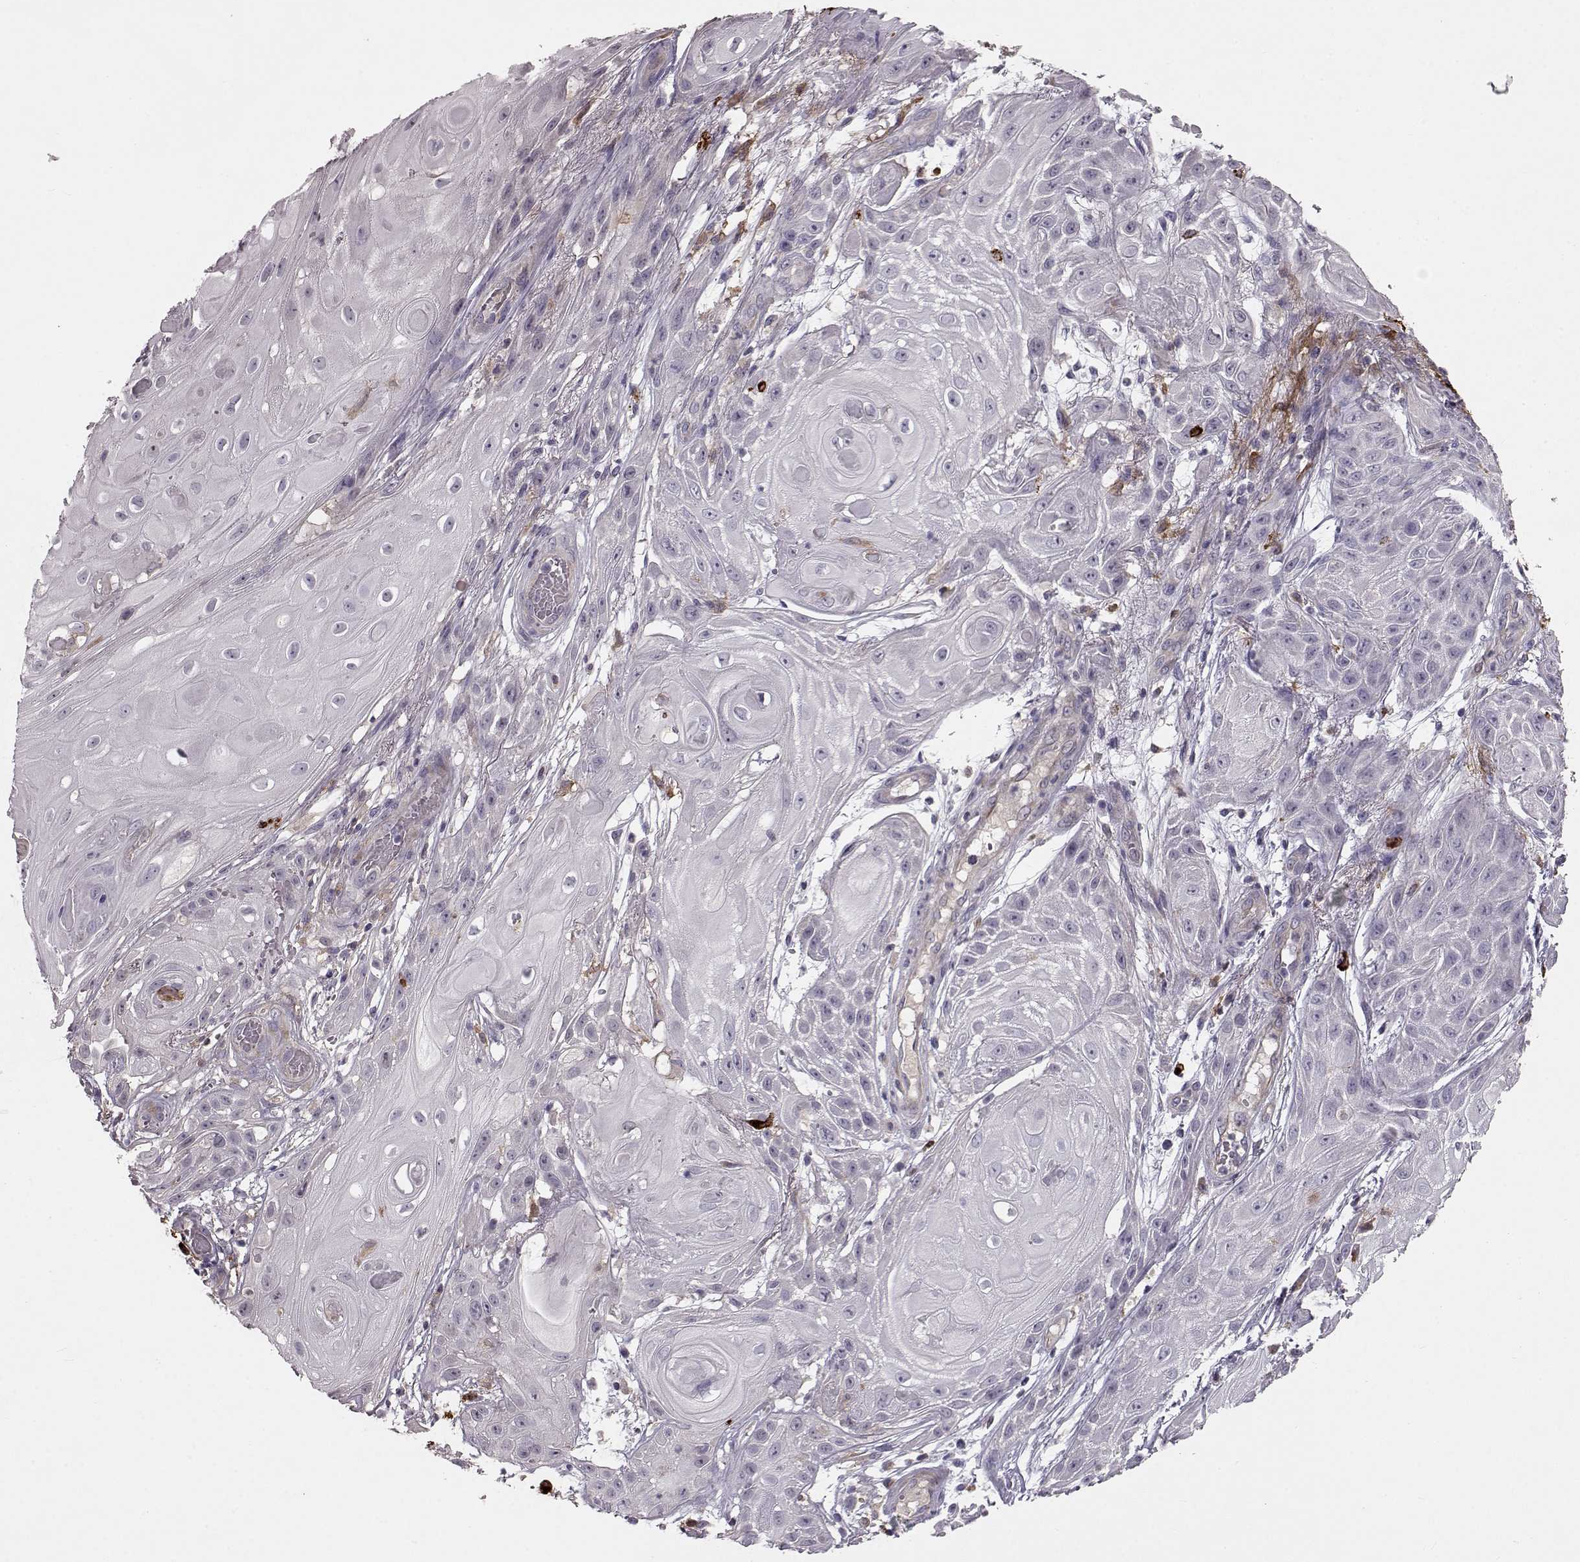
{"staining": {"intensity": "negative", "quantity": "none", "location": "none"}, "tissue": "skin cancer", "cell_type": "Tumor cells", "image_type": "cancer", "snomed": [{"axis": "morphology", "description": "Squamous cell carcinoma, NOS"}, {"axis": "topography", "description": "Skin"}], "caption": "Squamous cell carcinoma (skin) stained for a protein using IHC demonstrates no expression tumor cells.", "gene": "CCNF", "patient": {"sex": "male", "age": 62}}